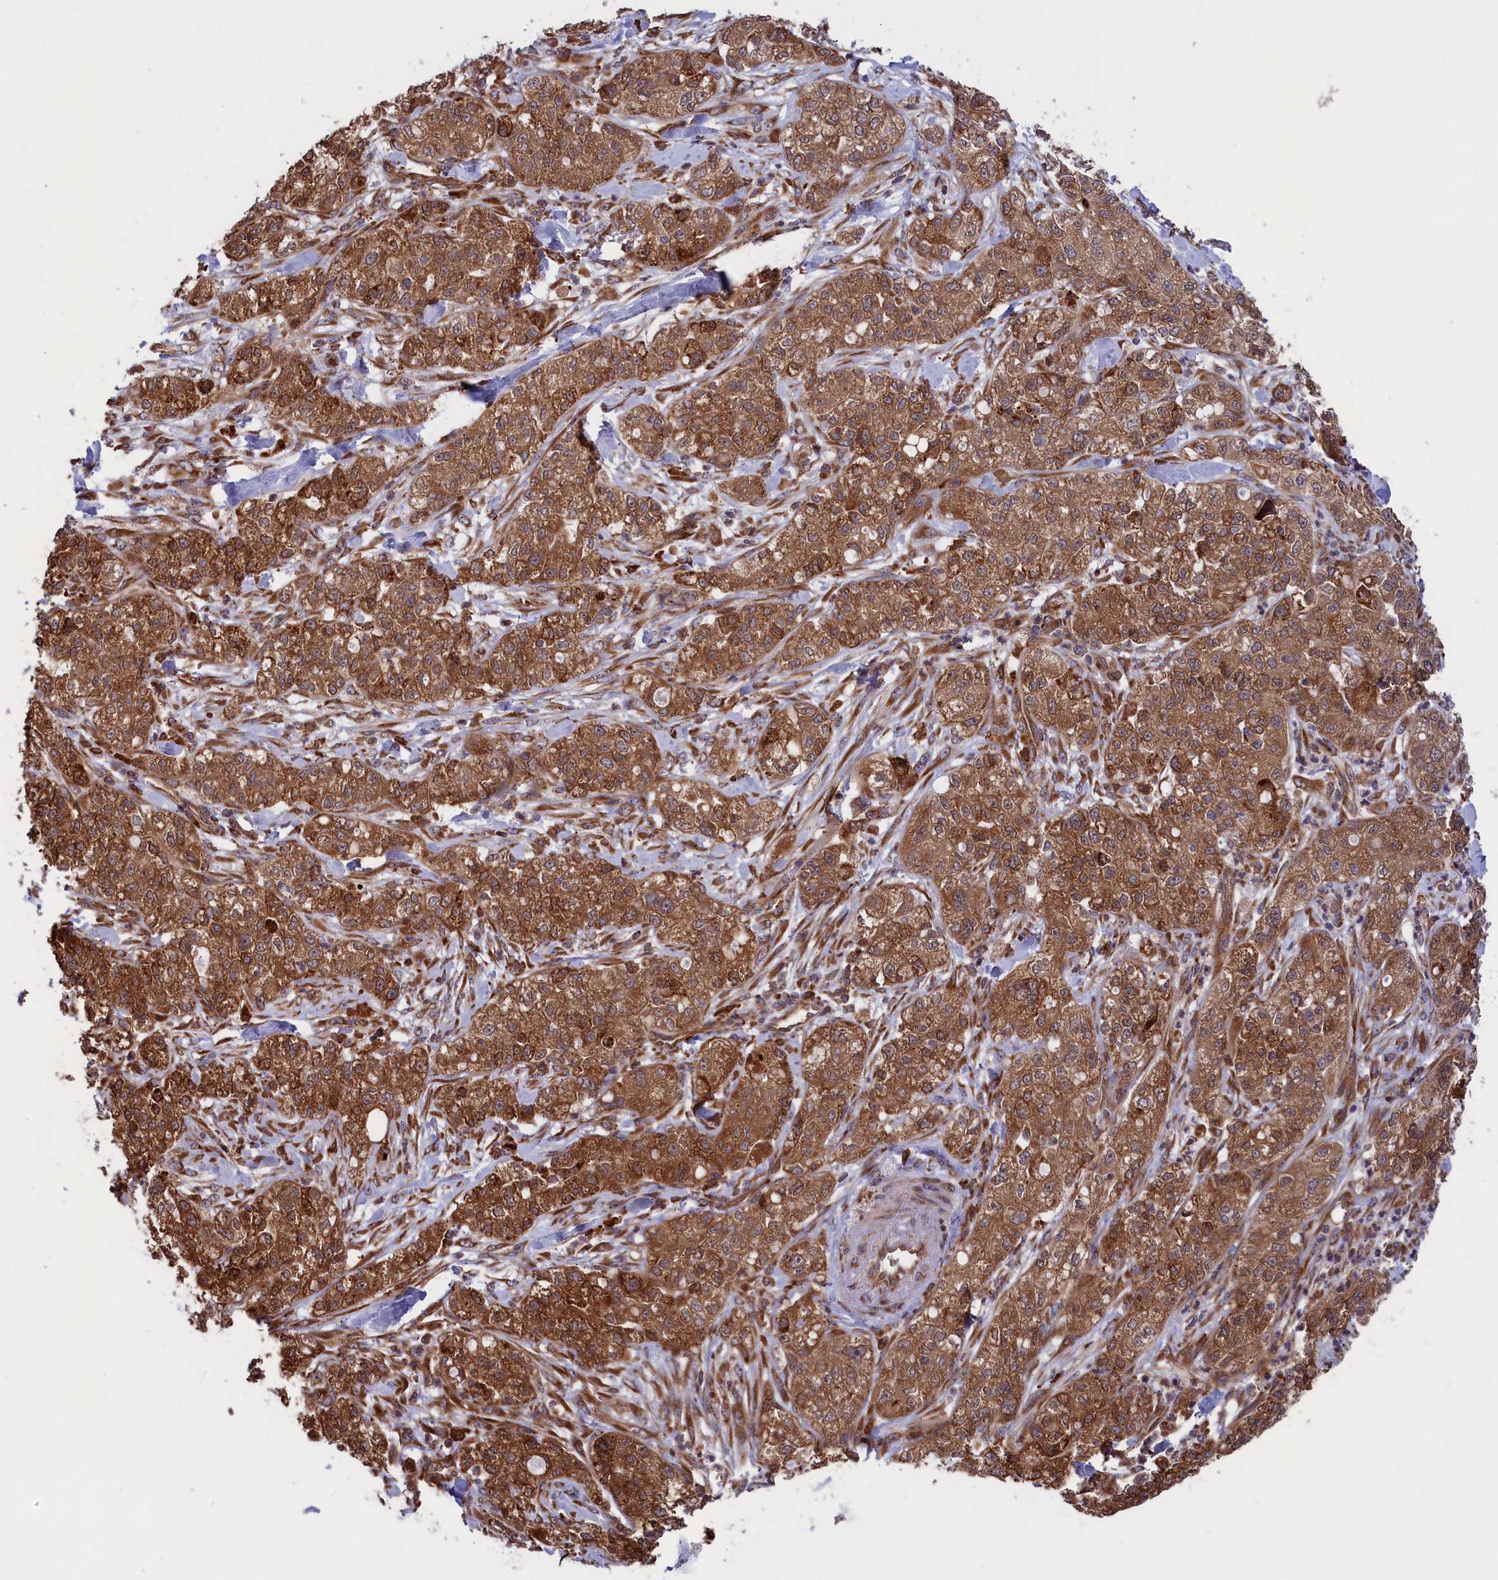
{"staining": {"intensity": "moderate", "quantity": ">75%", "location": "cytoplasmic/membranous"}, "tissue": "pancreatic cancer", "cell_type": "Tumor cells", "image_type": "cancer", "snomed": [{"axis": "morphology", "description": "Adenocarcinoma, NOS"}, {"axis": "topography", "description": "Pancreas"}], "caption": "The immunohistochemical stain labels moderate cytoplasmic/membranous expression in tumor cells of adenocarcinoma (pancreatic) tissue.", "gene": "PLA2G4C", "patient": {"sex": "female", "age": 78}}